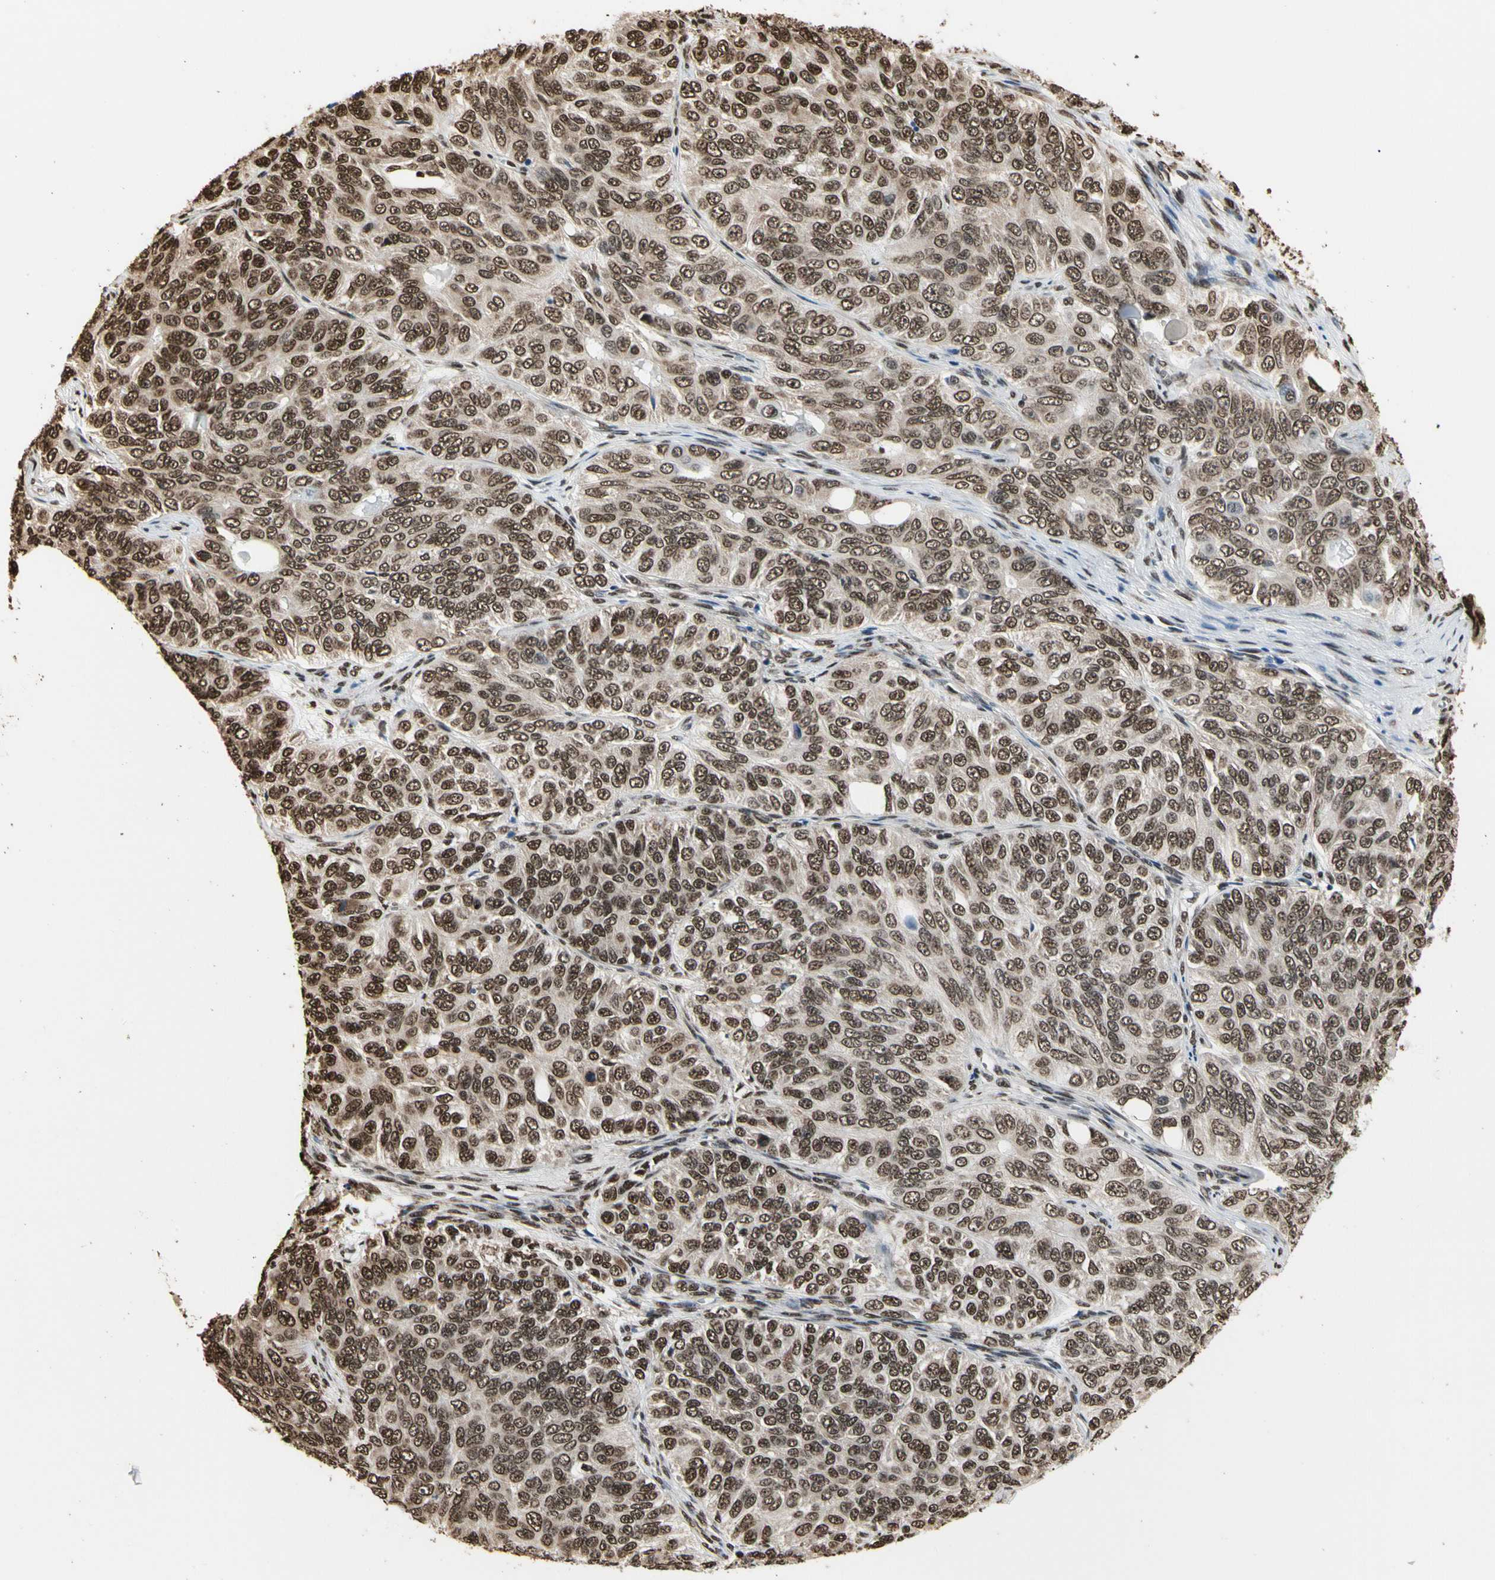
{"staining": {"intensity": "moderate", "quantity": ">75%", "location": "nuclear"}, "tissue": "ovarian cancer", "cell_type": "Tumor cells", "image_type": "cancer", "snomed": [{"axis": "morphology", "description": "Carcinoma, endometroid"}, {"axis": "topography", "description": "Ovary"}], "caption": "Protein analysis of ovarian cancer tissue demonstrates moderate nuclear staining in approximately >75% of tumor cells.", "gene": "HNRNPK", "patient": {"sex": "female", "age": 51}}